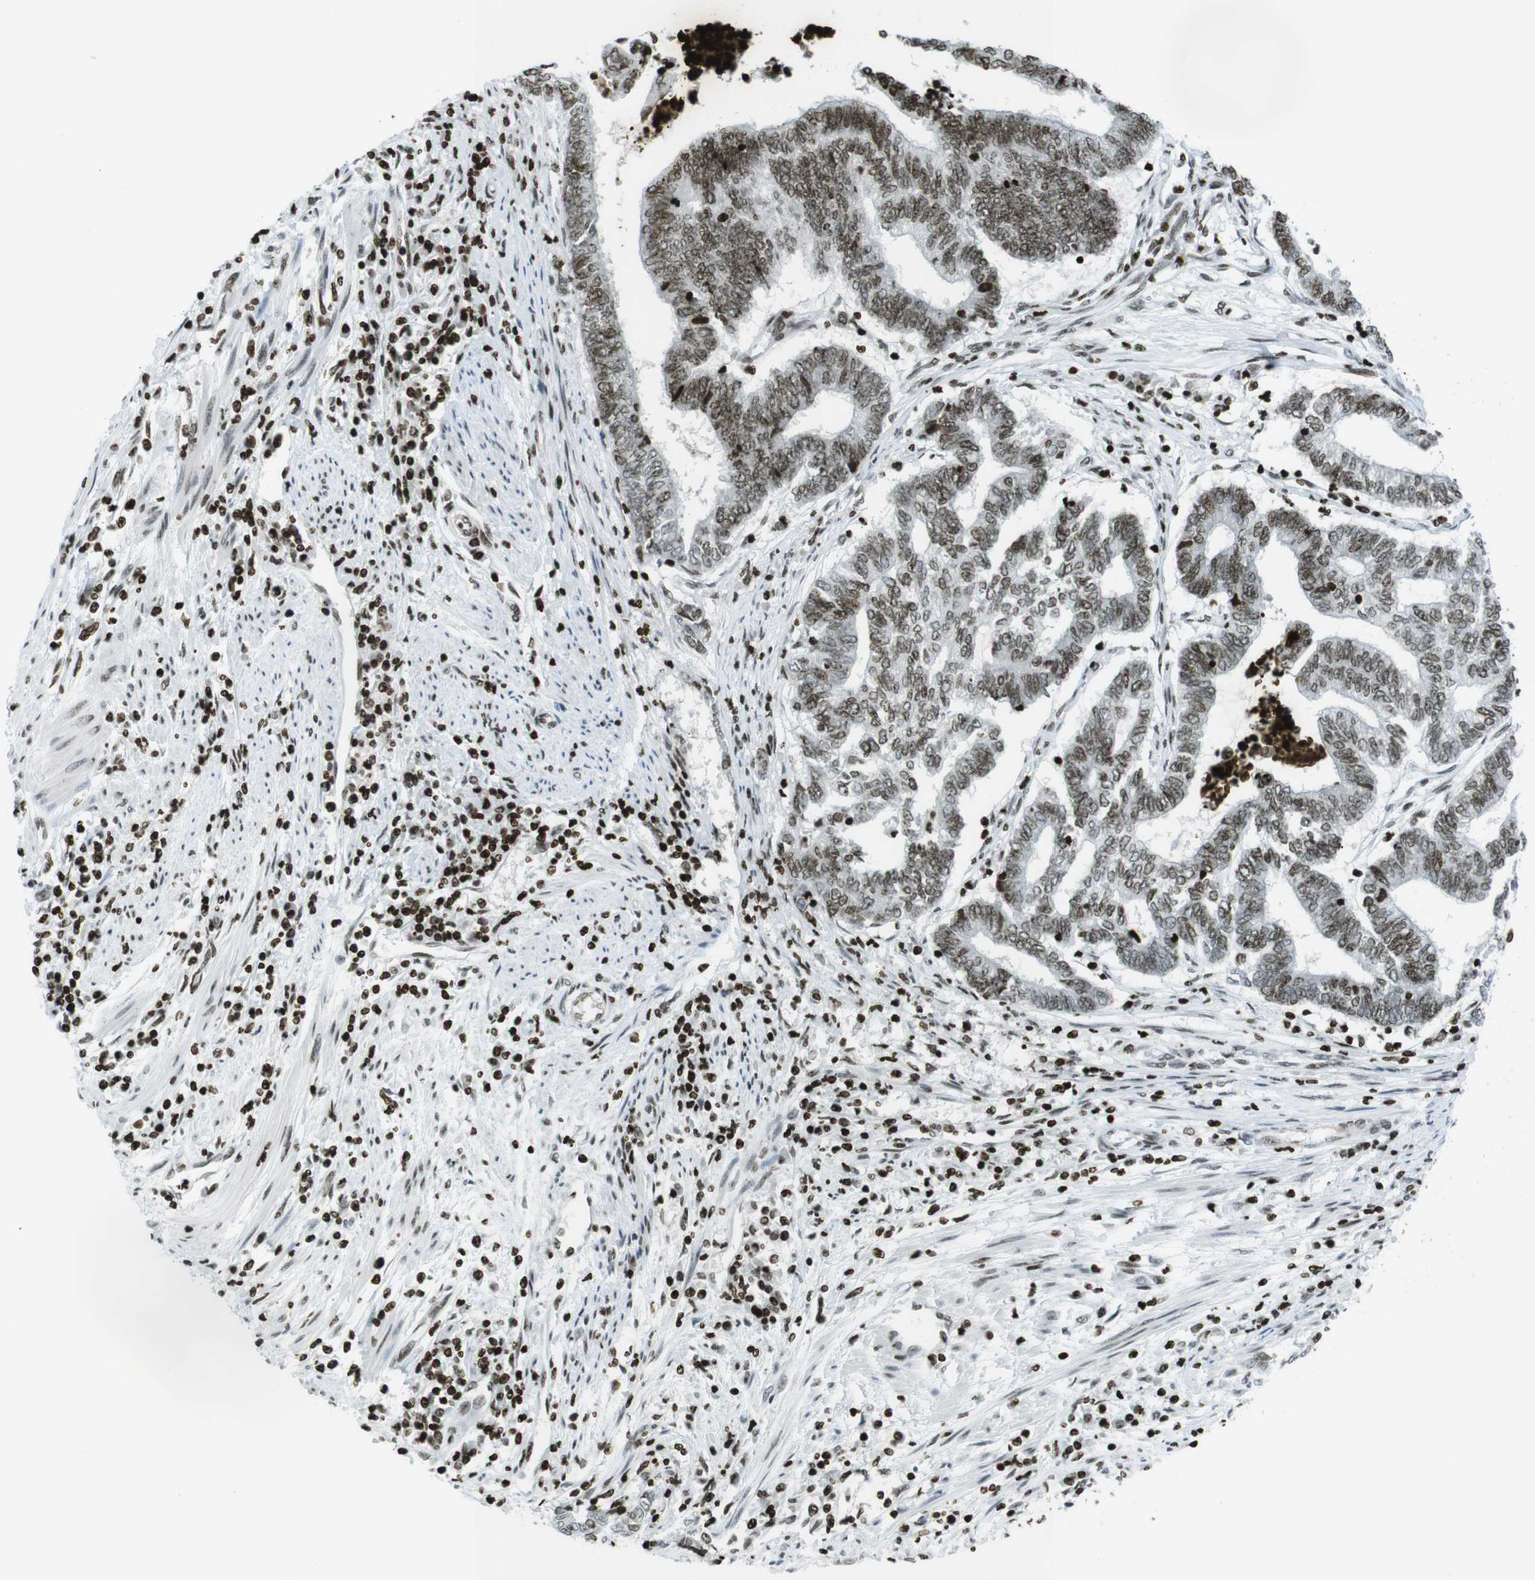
{"staining": {"intensity": "moderate", "quantity": ">75%", "location": "nuclear"}, "tissue": "endometrial cancer", "cell_type": "Tumor cells", "image_type": "cancer", "snomed": [{"axis": "morphology", "description": "Adenocarcinoma, NOS"}, {"axis": "topography", "description": "Uterus"}, {"axis": "topography", "description": "Endometrium"}], "caption": "Endometrial cancer stained with DAB (3,3'-diaminobenzidine) IHC shows medium levels of moderate nuclear staining in approximately >75% of tumor cells.", "gene": "H2AC8", "patient": {"sex": "female", "age": 70}}